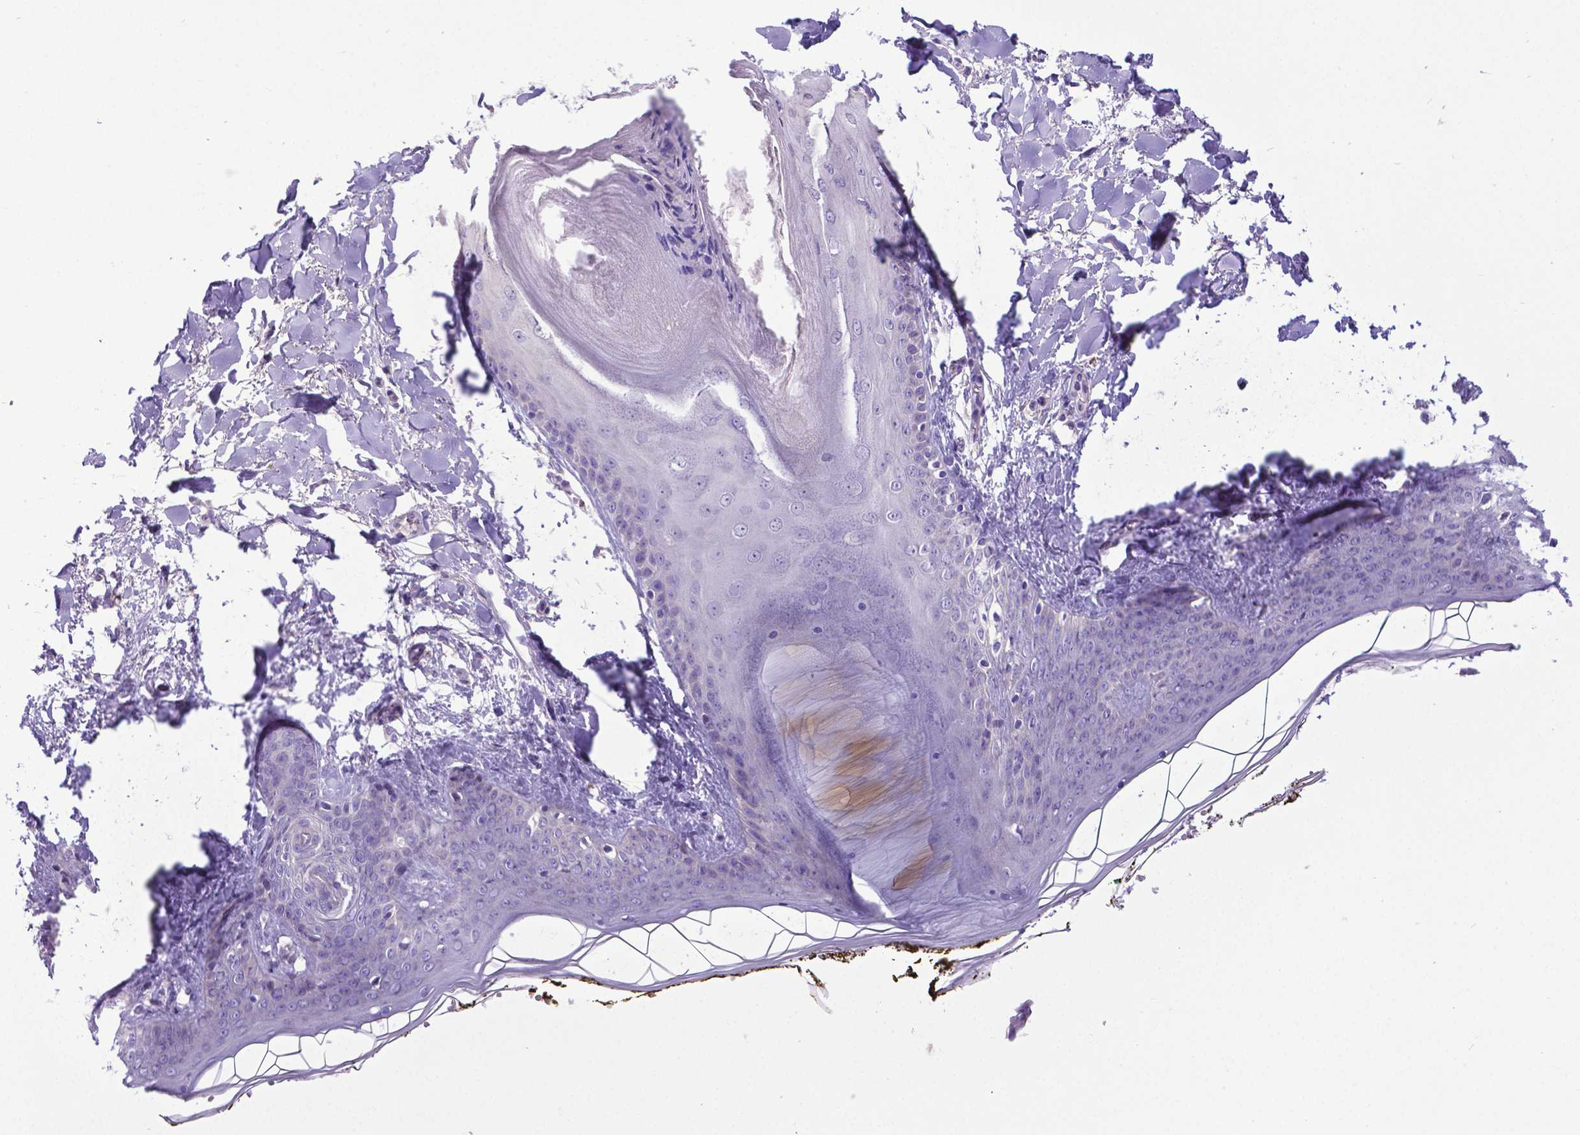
{"staining": {"intensity": "negative", "quantity": "none", "location": "none"}, "tissue": "skin", "cell_type": "Fibroblasts", "image_type": "normal", "snomed": [{"axis": "morphology", "description": "Normal tissue, NOS"}, {"axis": "topography", "description": "Skin"}], "caption": "An image of skin stained for a protein reveals no brown staining in fibroblasts. Nuclei are stained in blue.", "gene": "ADRA2B", "patient": {"sex": "female", "age": 34}}